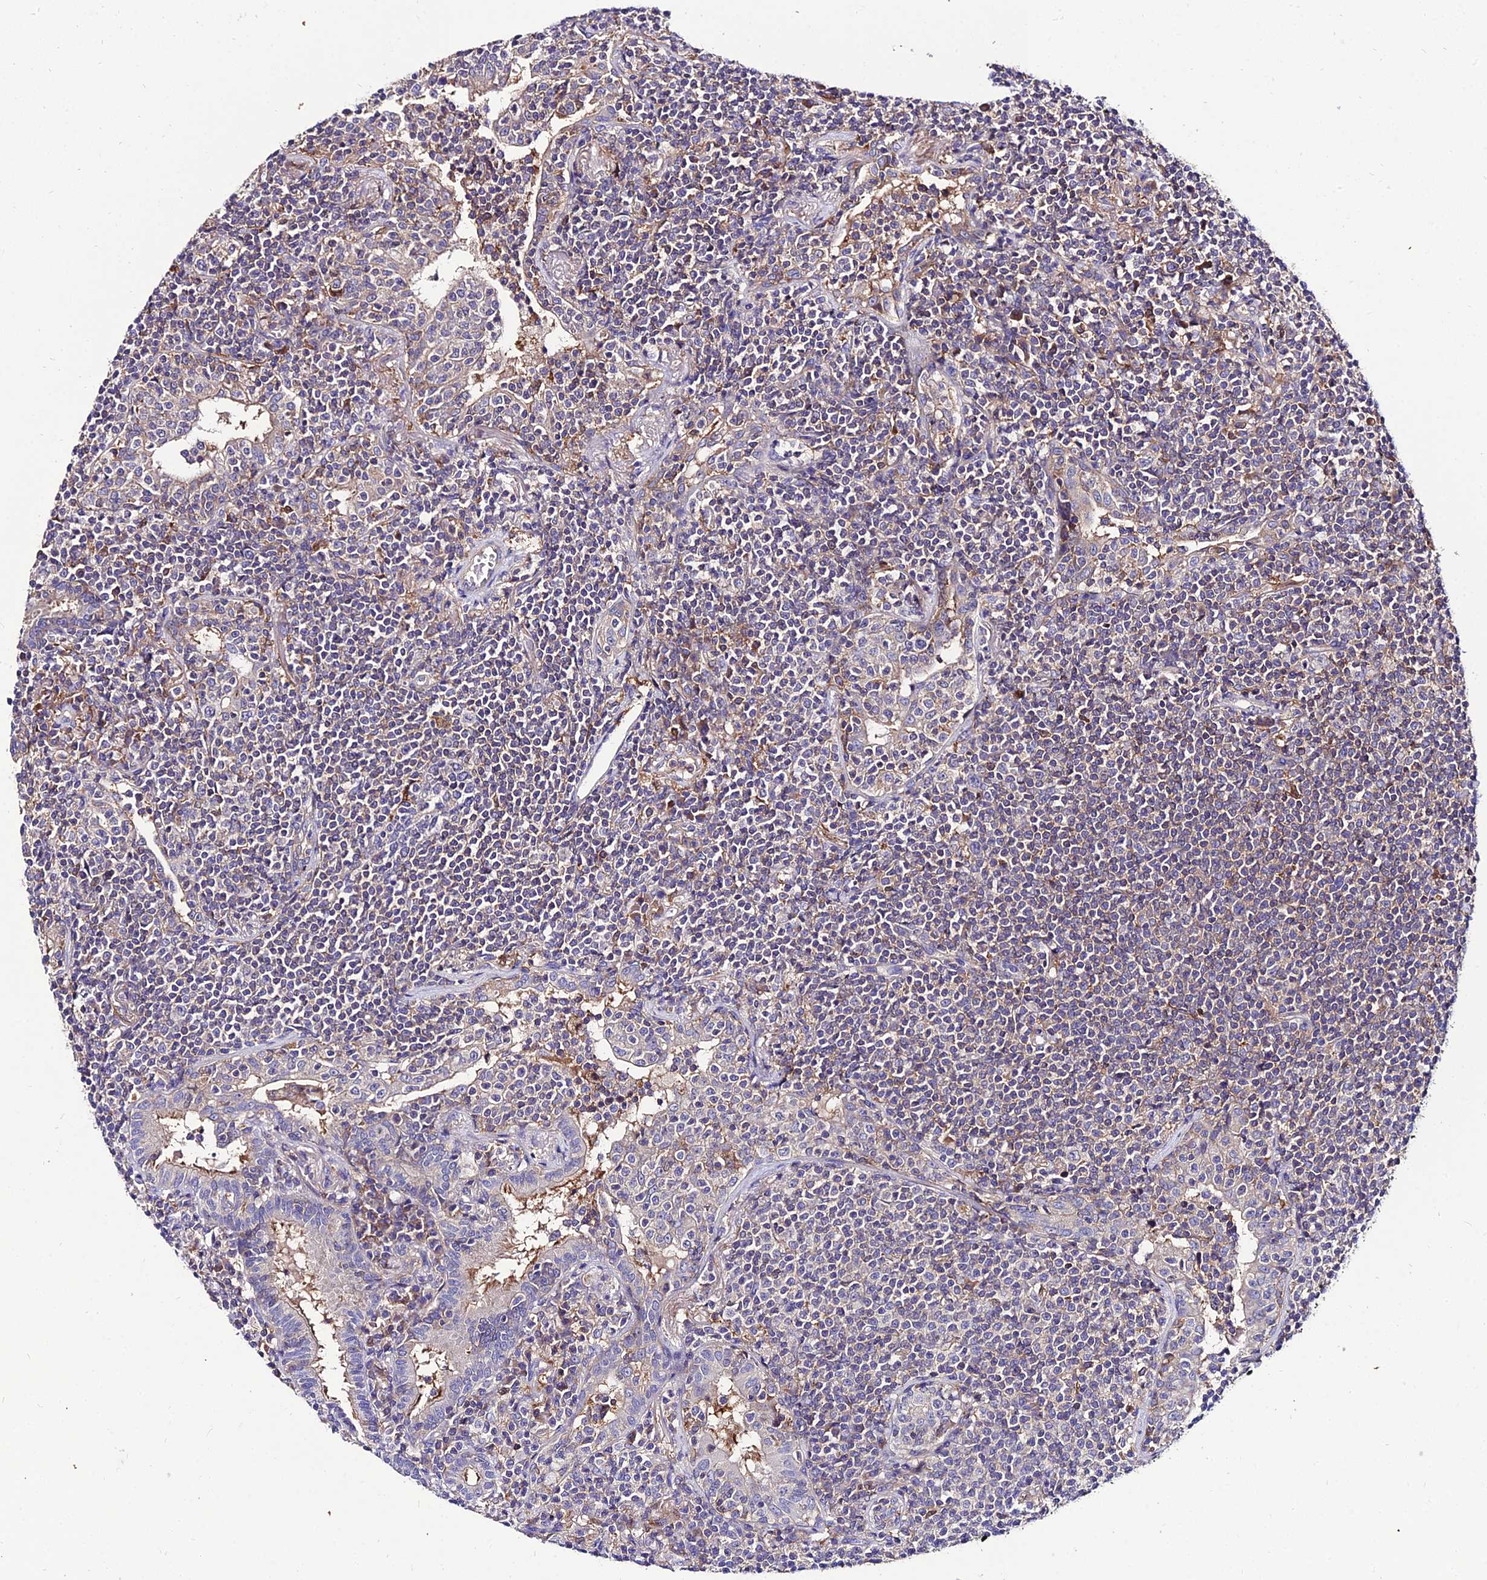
{"staining": {"intensity": "weak", "quantity": "<25%", "location": "cytoplasmic/membranous"}, "tissue": "lymphoma", "cell_type": "Tumor cells", "image_type": "cancer", "snomed": [{"axis": "morphology", "description": "Malignant lymphoma, non-Hodgkin's type, Low grade"}, {"axis": "topography", "description": "Lung"}], "caption": "Photomicrograph shows no significant protein positivity in tumor cells of low-grade malignant lymphoma, non-Hodgkin's type.", "gene": "C2orf69", "patient": {"sex": "female", "age": 71}}